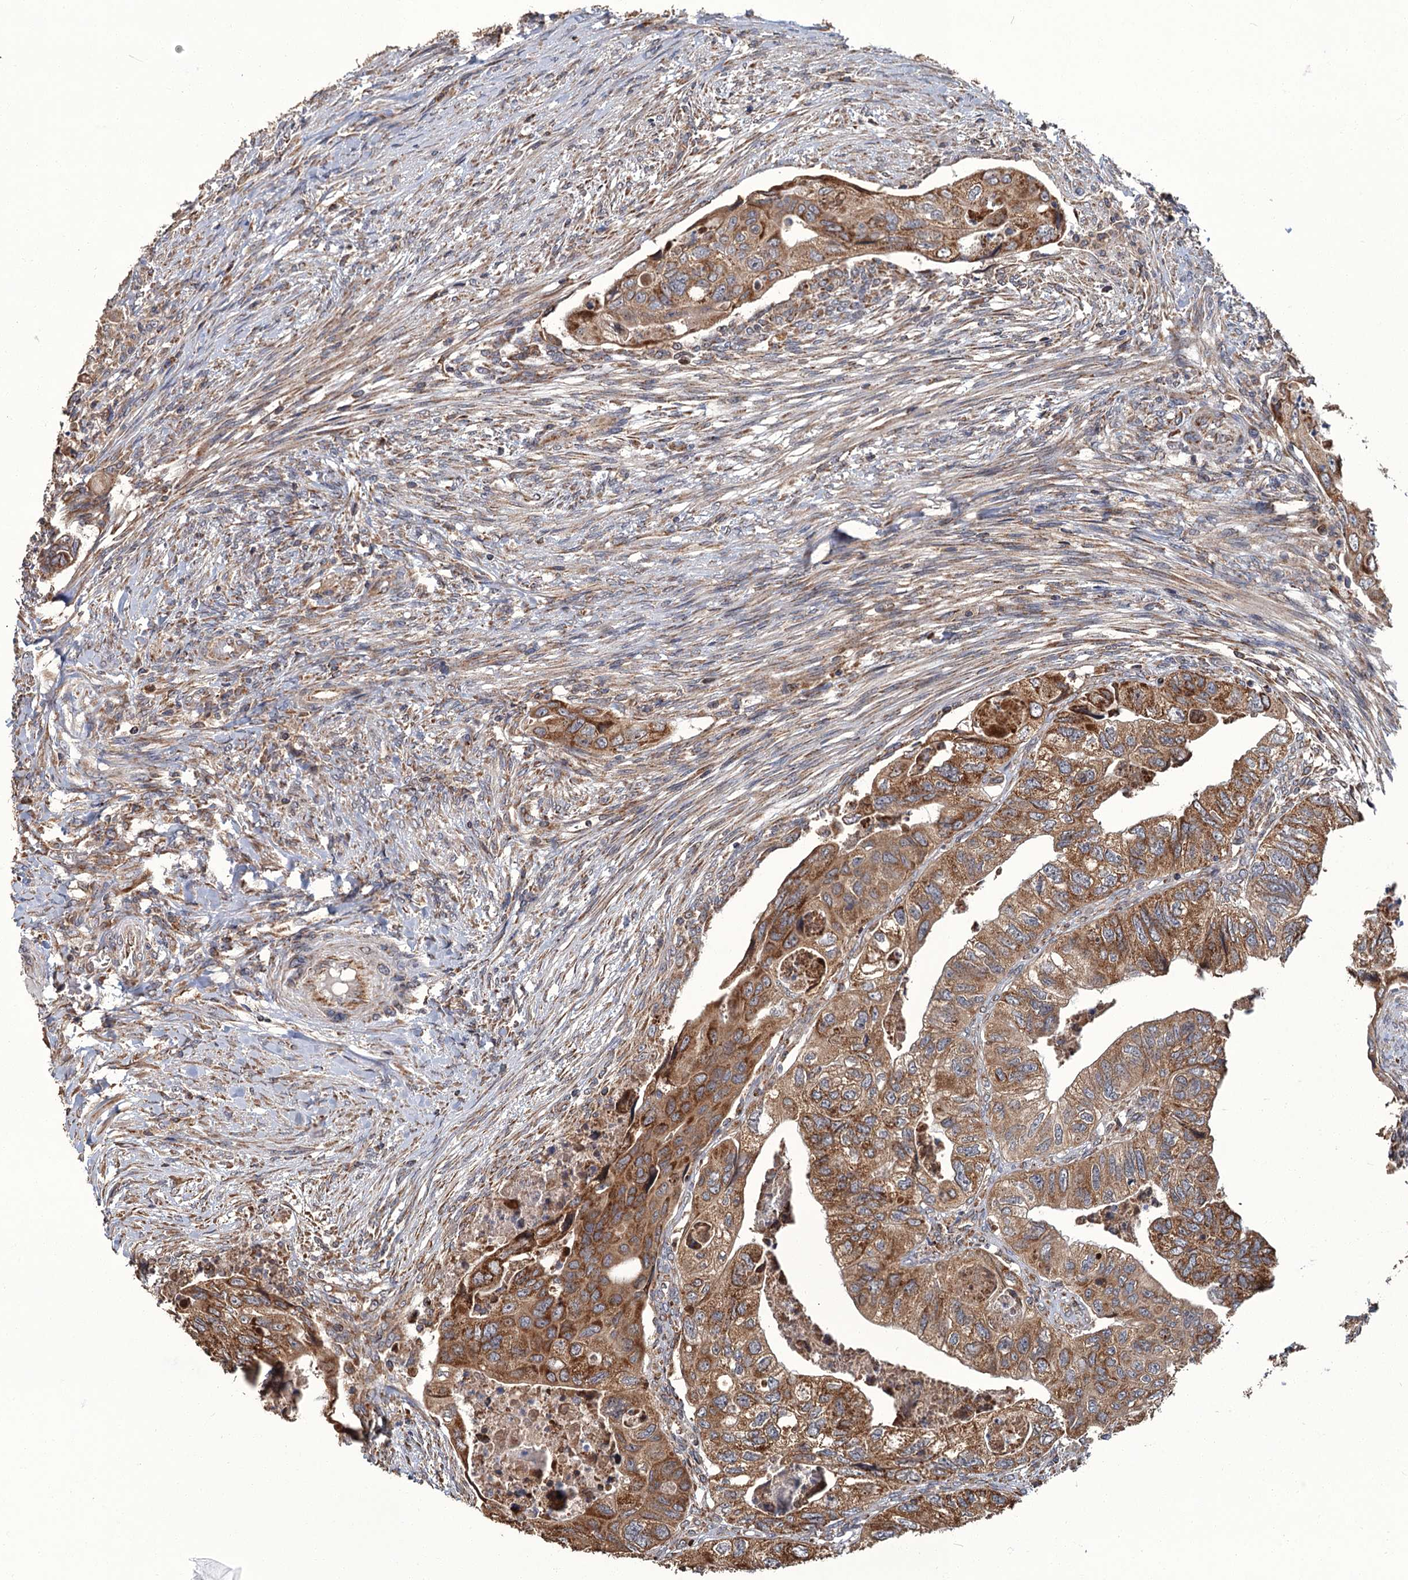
{"staining": {"intensity": "moderate", "quantity": ">75%", "location": "cytoplasmic/membranous"}, "tissue": "colorectal cancer", "cell_type": "Tumor cells", "image_type": "cancer", "snomed": [{"axis": "morphology", "description": "Adenocarcinoma, NOS"}, {"axis": "topography", "description": "Rectum"}], "caption": "Adenocarcinoma (colorectal) stained for a protein (brown) shows moderate cytoplasmic/membranous positive positivity in about >75% of tumor cells.", "gene": "APH1A", "patient": {"sex": "male", "age": 63}}